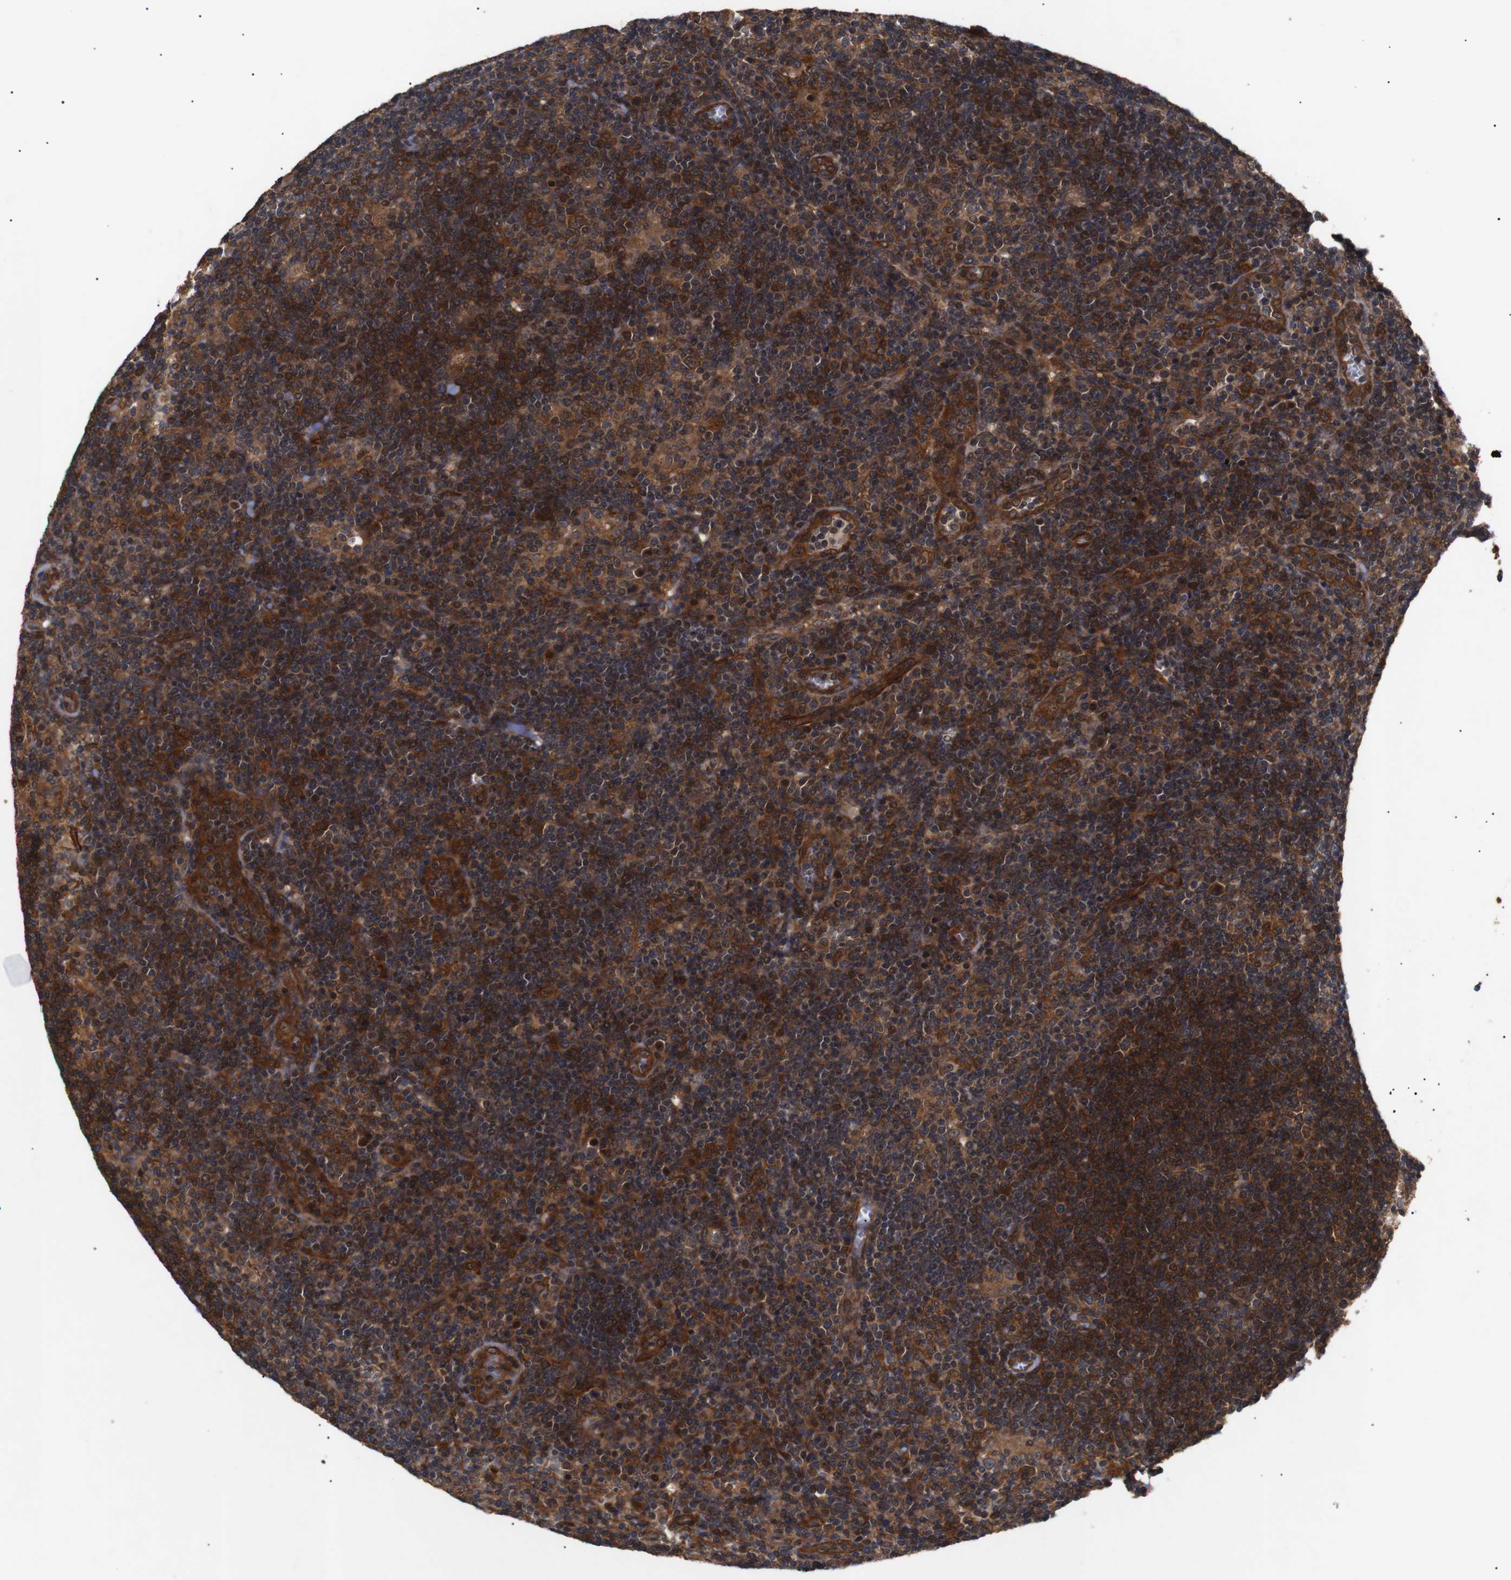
{"staining": {"intensity": "strong", "quantity": ">75%", "location": "cytoplasmic/membranous"}, "tissue": "lymphoma", "cell_type": "Tumor cells", "image_type": "cancer", "snomed": [{"axis": "morphology", "description": "Hodgkin's disease, NOS"}, {"axis": "topography", "description": "Lymph node"}], "caption": "A high amount of strong cytoplasmic/membranous expression is present in approximately >75% of tumor cells in lymphoma tissue.", "gene": "PAWR", "patient": {"sex": "female", "age": 57}}